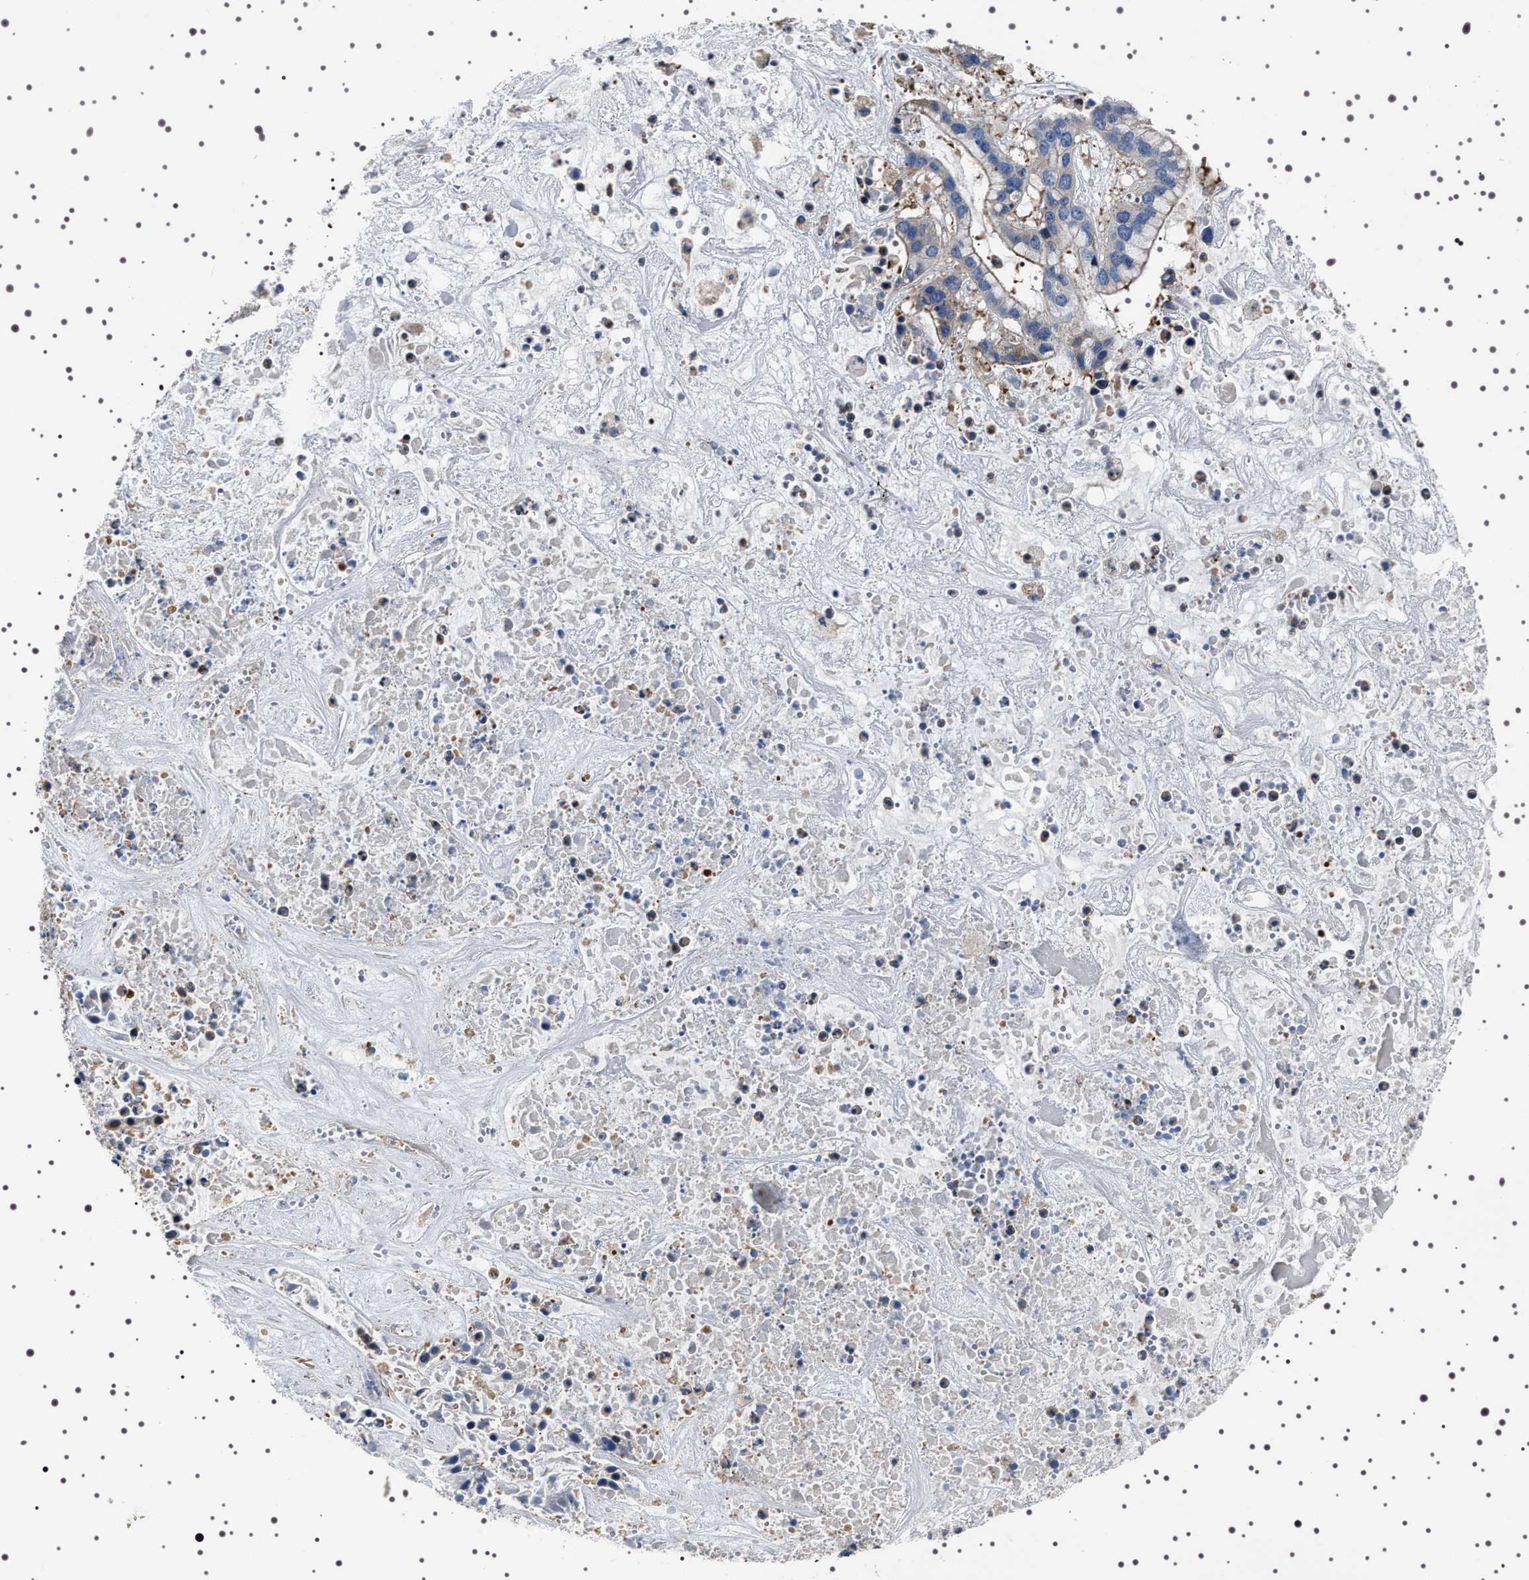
{"staining": {"intensity": "weak", "quantity": "25%-75%", "location": "cytoplasmic/membranous"}, "tissue": "liver cancer", "cell_type": "Tumor cells", "image_type": "cancer", "snomed": [{"axis": "morphology", "description": "Cholangiocarcinoma"}, {"axis": "topography", "description": "Liver"}], "caption": "Immunohistochemical staining of human cholangiocarcinoma (liver) demonstrates low levels of weak cytoplasmic/membranous protein positivity in about 25%-75% of tumor cells.", "gene": "WDR1", "patient": {"sex": "female", "age": 65}}